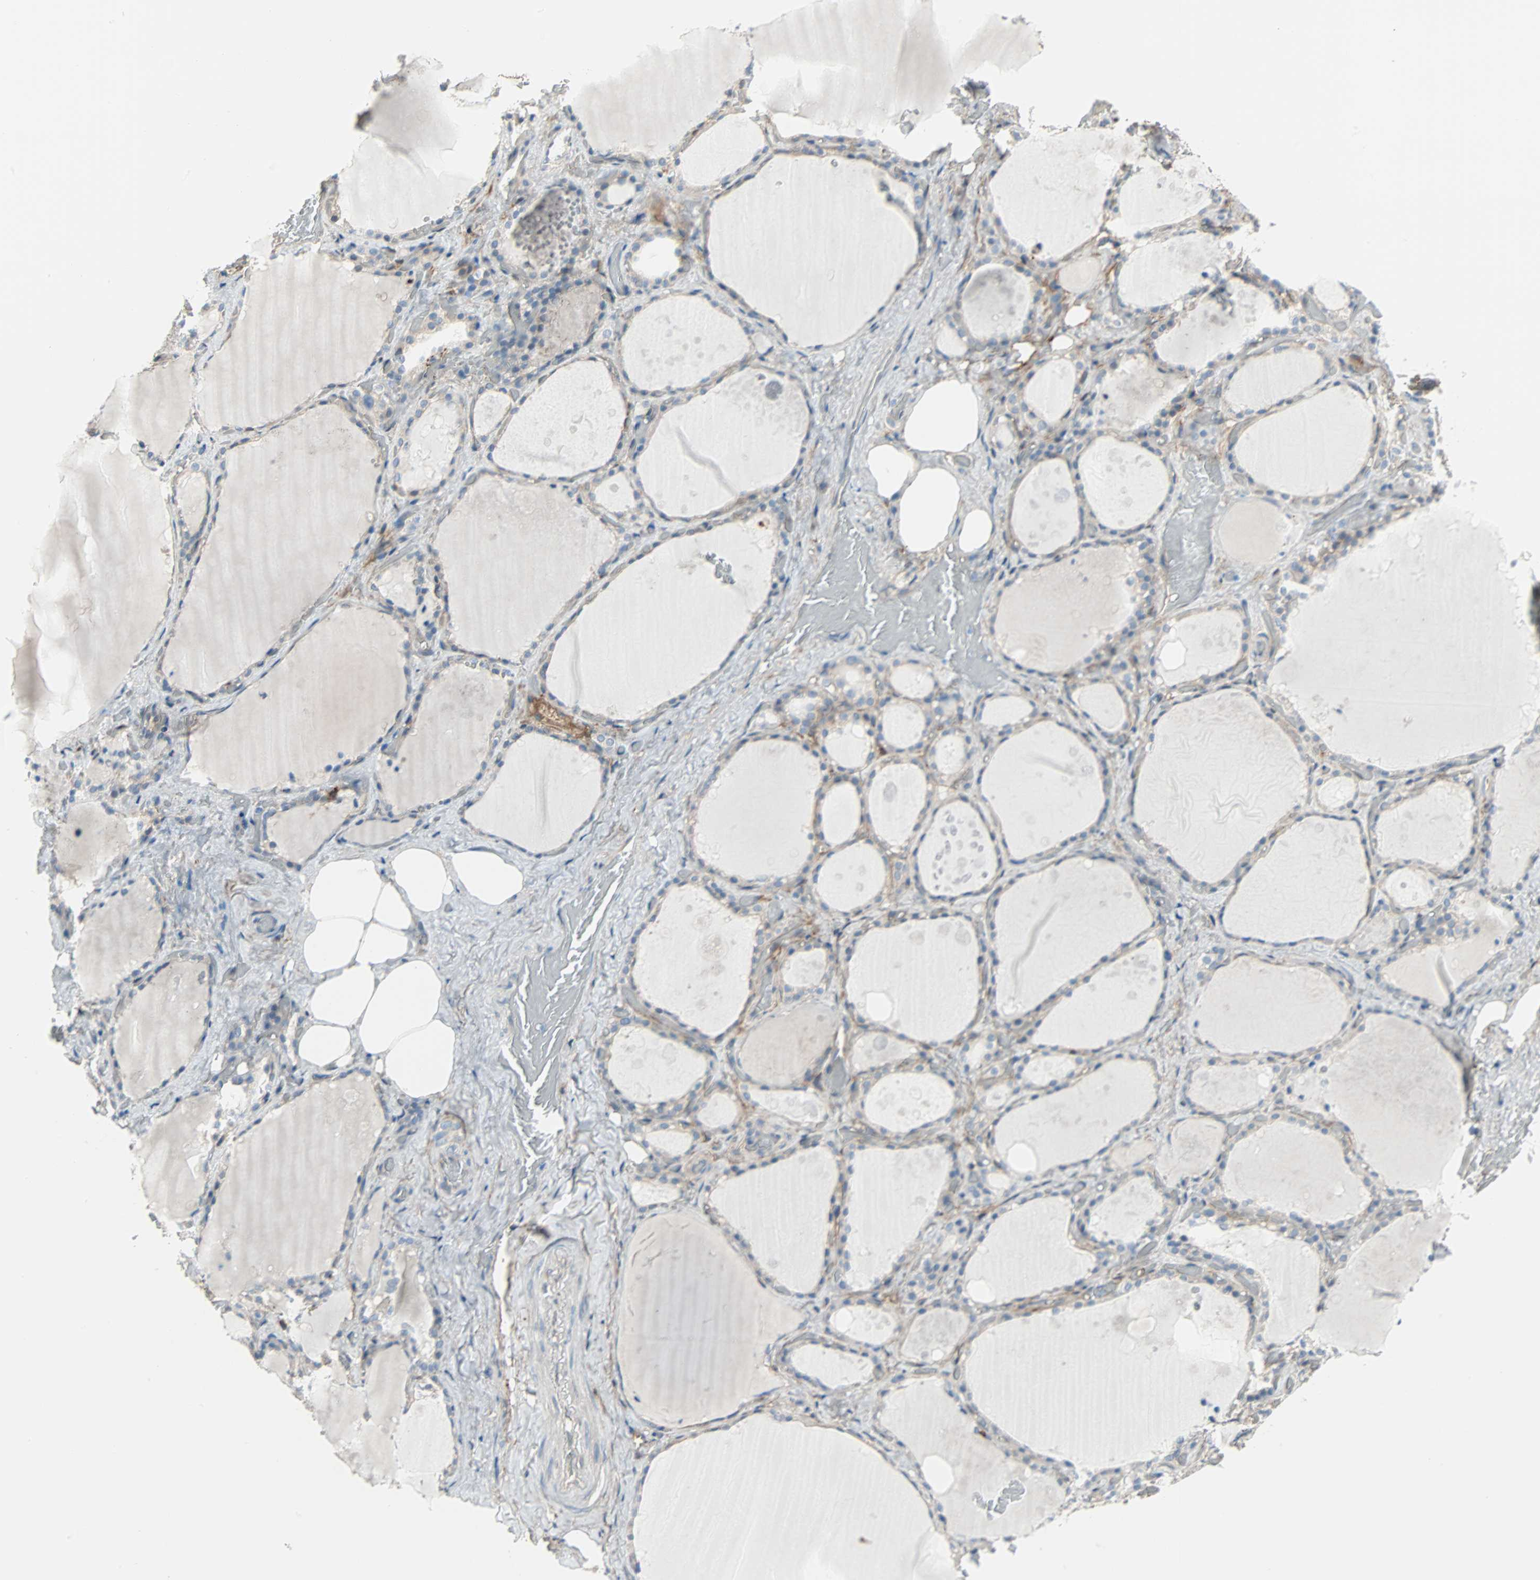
{"staining": {"intensity": "weak", "quantity": ">75%", "location": "cytoplasmic/membranous"}, "tissue": "thyroid gland", "cell_type": "Glandular cells", "image_type": "normal", "snomed": [{"axis": "morphology", "description": "Normal tissue, NOS"}, {"axis": "topography", "description": "Thyroid gland"}], "caption": "The photomicrograph shows staining of unremarkable thyroid gland, revealing weak cytoplasmic/membranous protein expression (brown color) within glandular cells.", "gene": "EPB41L2", "patient": {"sex": "male", "age": 61}}